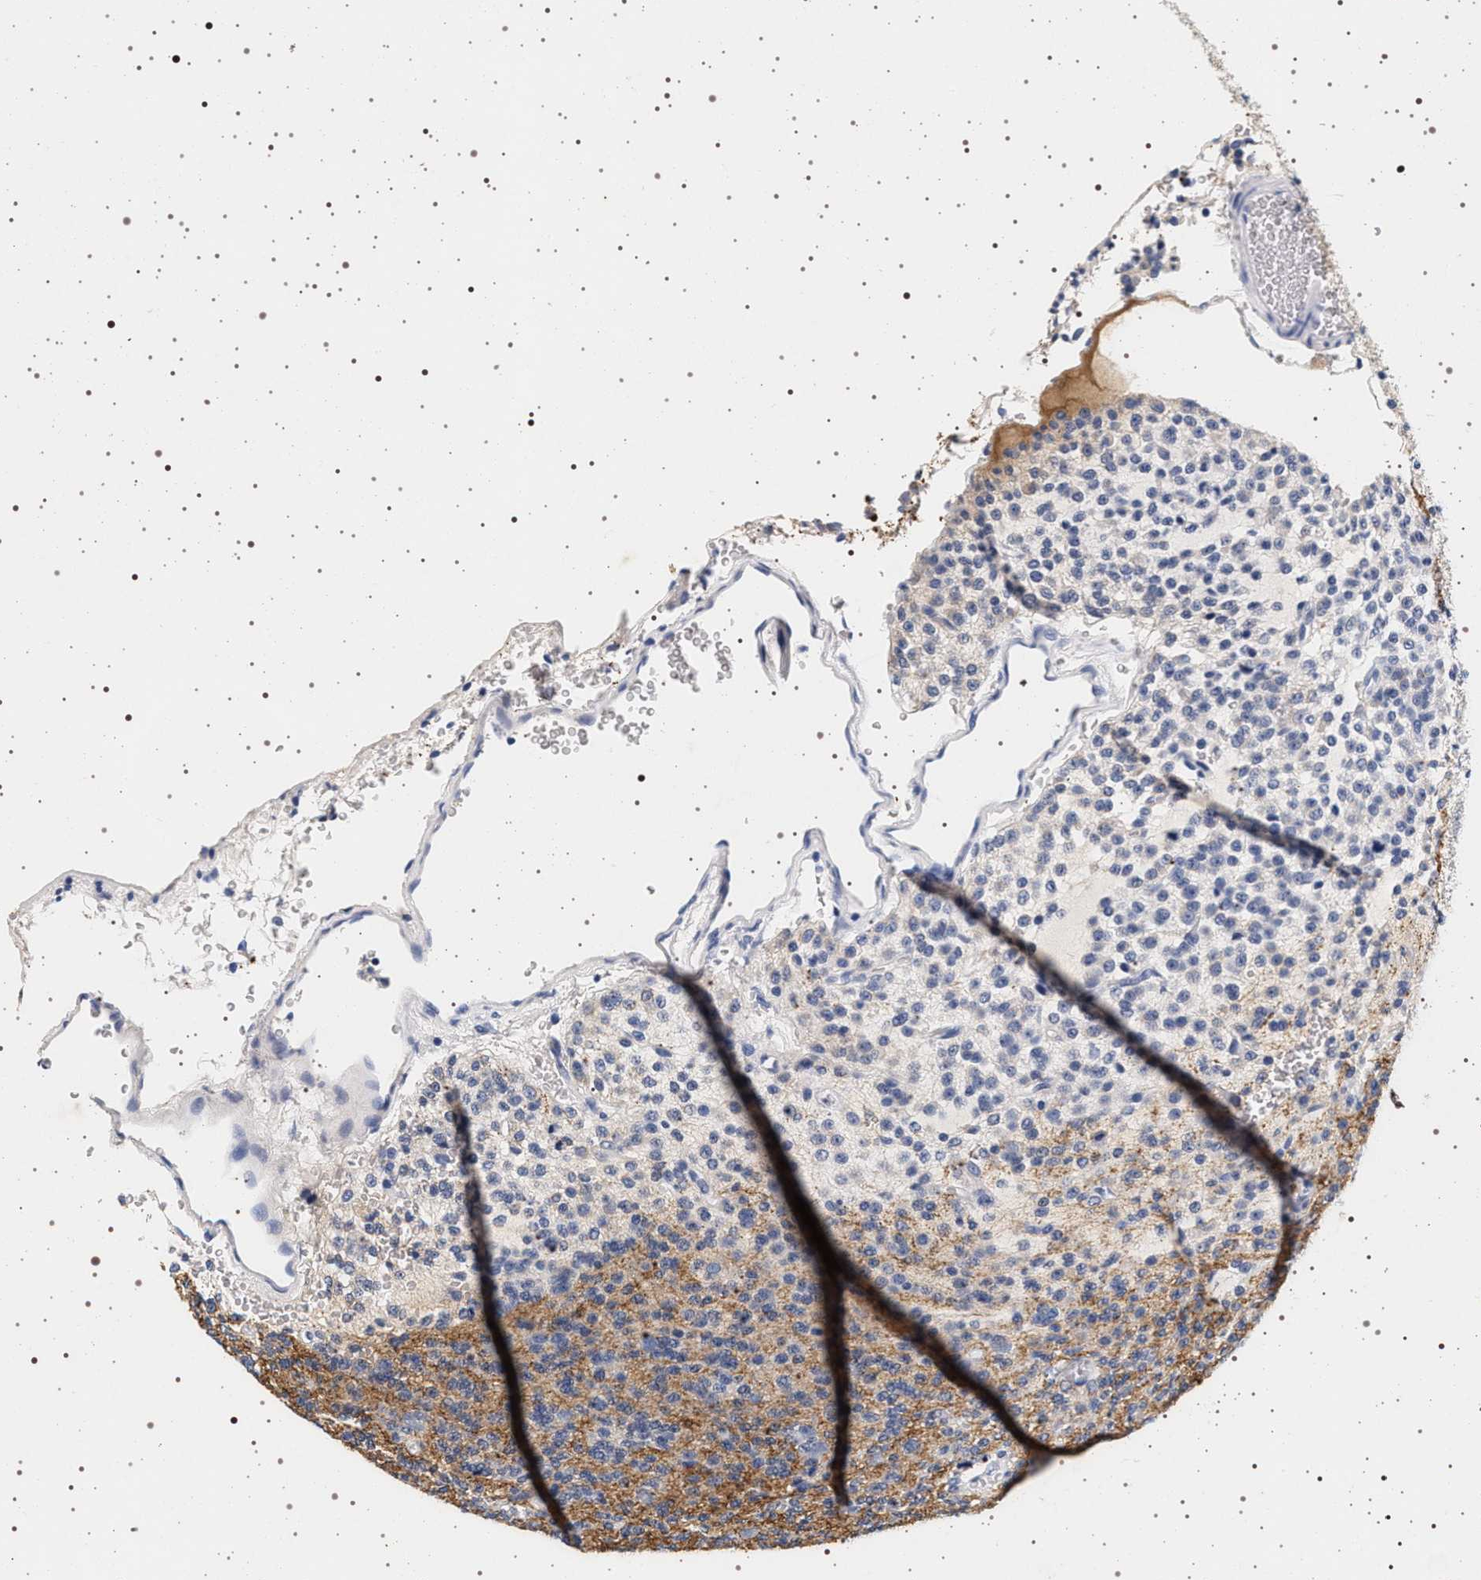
{"staining": {"intensity": "negative", "quantity": "none", "location": "none"}, "tissue": "glioma", "cell_type": "Tumor cells", "image_type": "cancer", "snomed": [{"axis": "morphology", "description": "Glioma, malignant, Low grade"}, {"axis": "topography", "description": "Brain"}], "caption": "Micrograph shows no protein staining in tumor cells of glioma tissue.", "gene": "SYN1", "patient": {"sex": "male", "age": 38}}